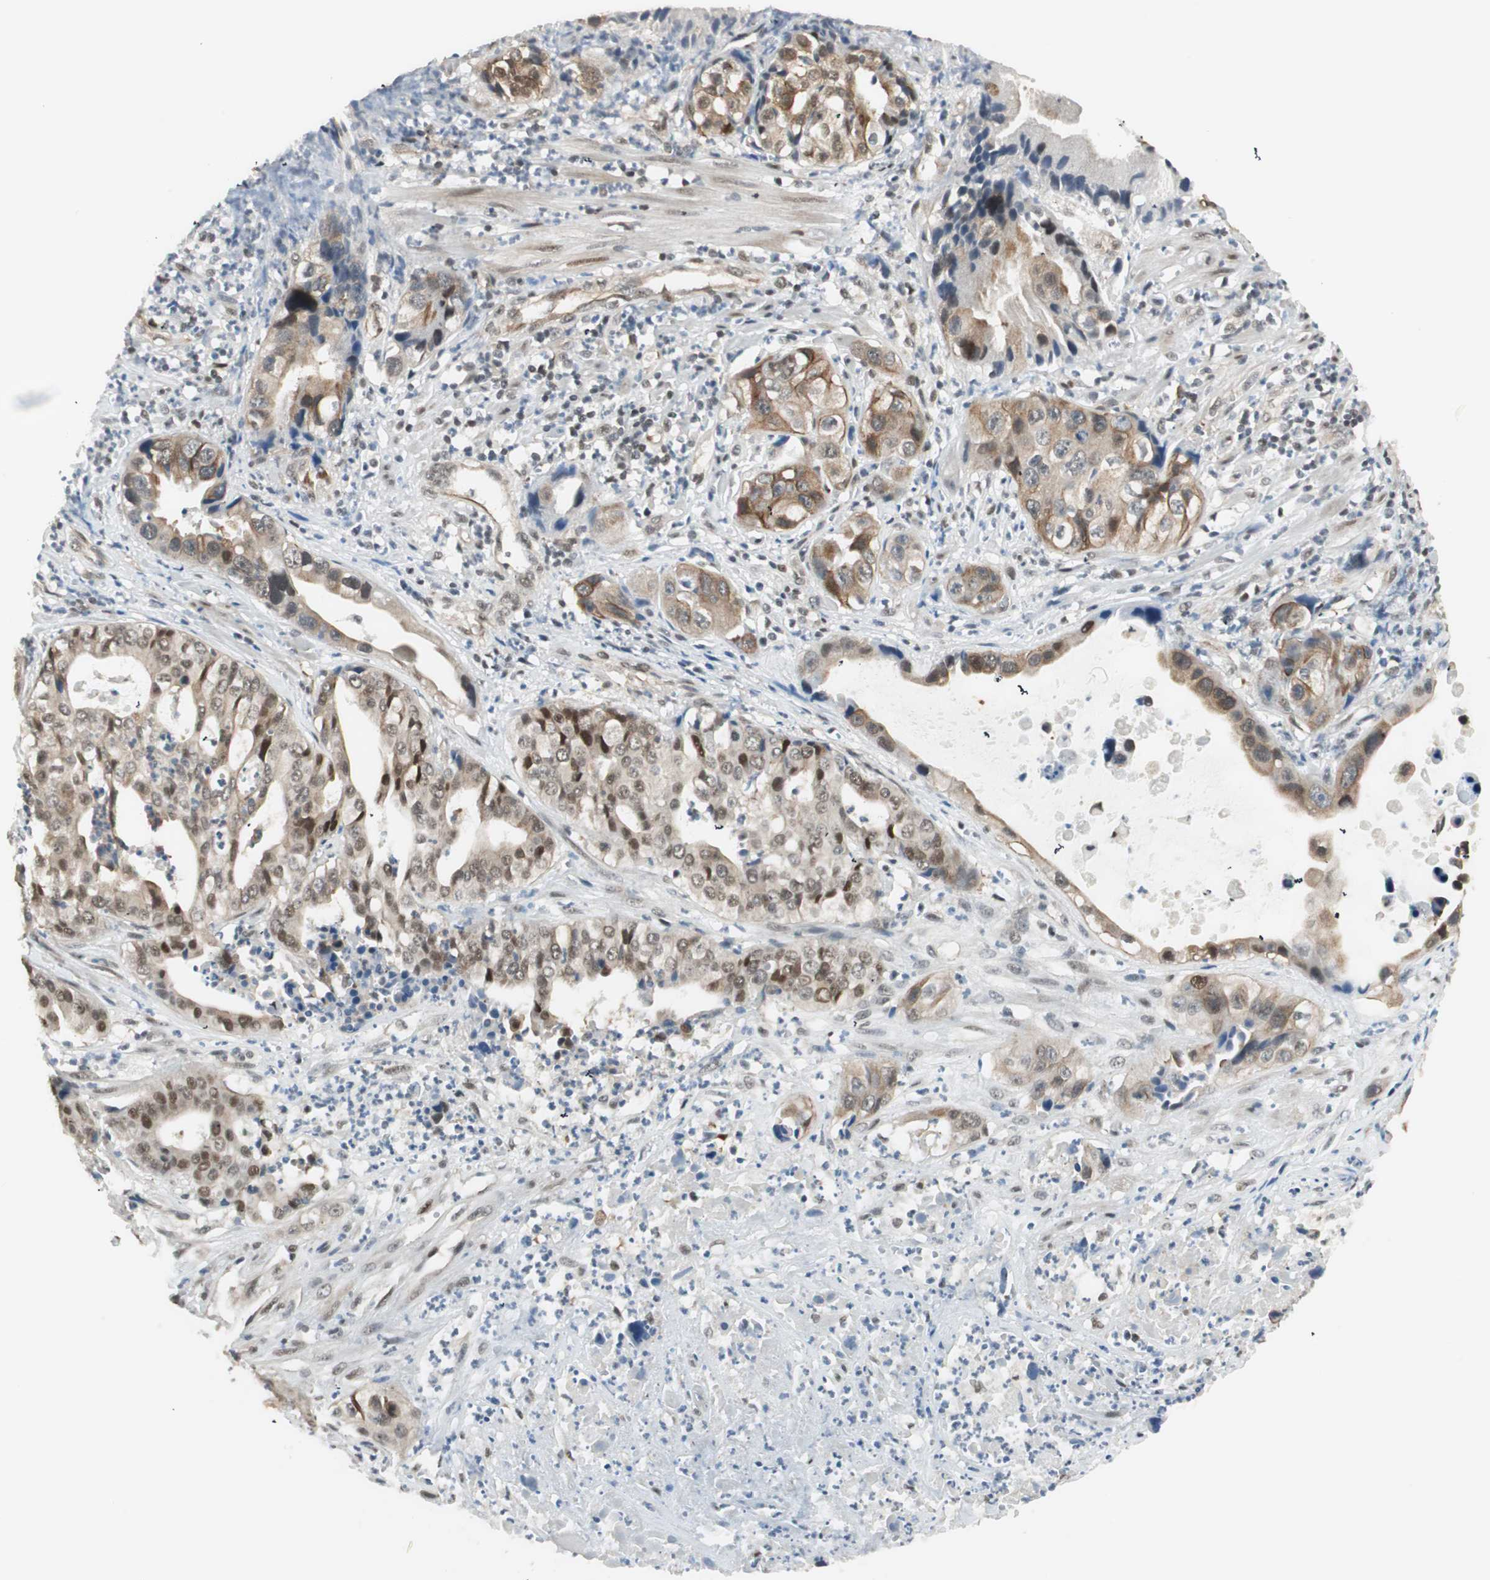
{"staining": {"intensity": "moderate", "quantity": ">75%", "location": "cytoplasmic/membranous,nuclear"}, "tissue": "liver cancer", "cell_type": "Tumor cells", "image_type": "cancer", "snomed": [{"axis": "morphology", "description": "Cholangiocarcinoma"}, {"axis": "topography", "description": "Liver"}], "caption": "This is a histology image of immunohistochemistry staining of liver cholangiocarcinoma, which shows moderate expression in the cytoplasmic/membranous and nuclear of tumor cells.", "gene": "ZBTB17", "patient": {"sex": "female", "age": 61}}